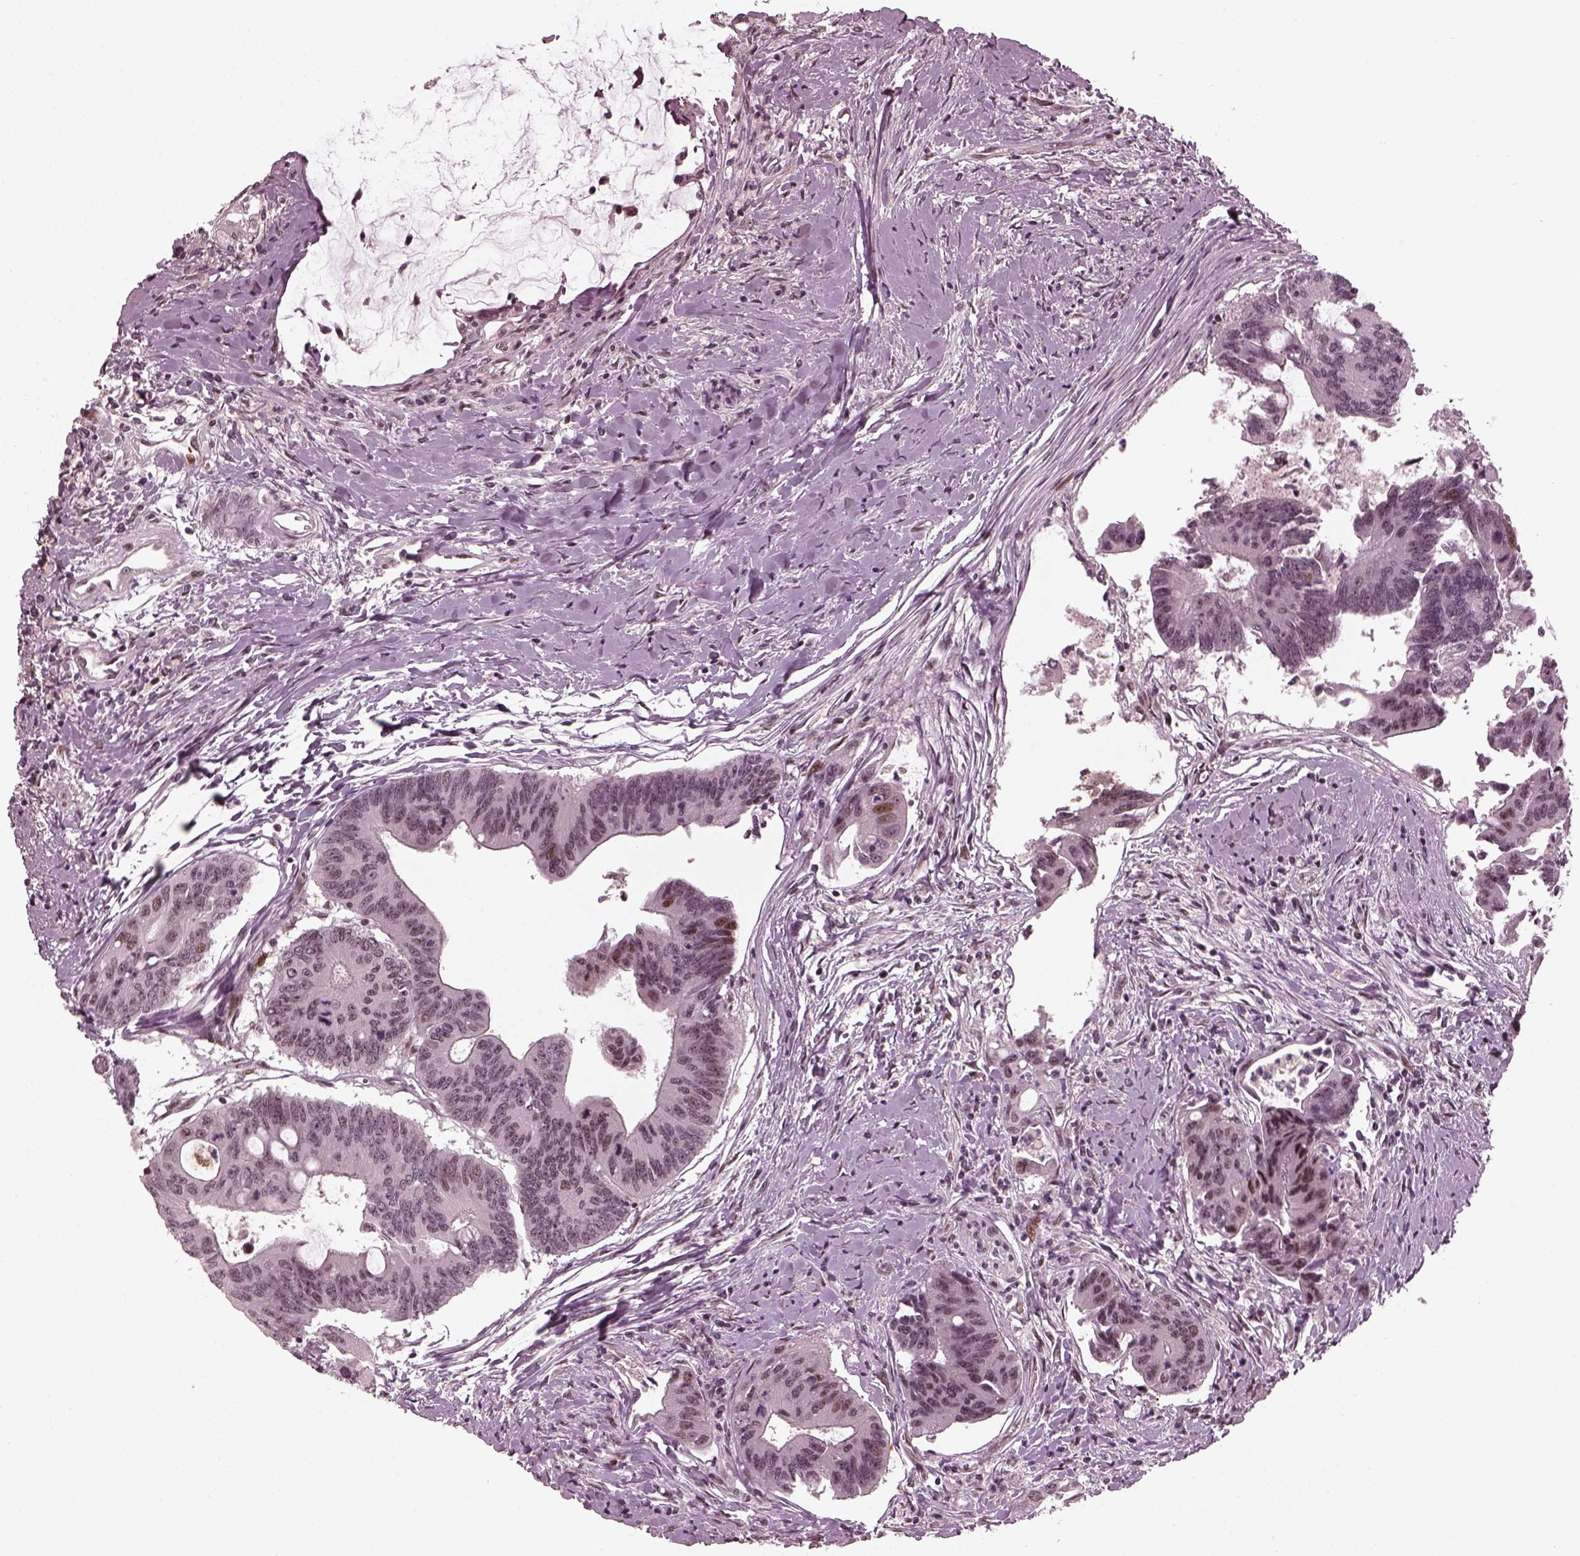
{"staining": {"intensity": "weak", "quantity": "<25%", "location": "nuclear"}, "tissue": "colorectal cancer", "cell_type": "Tumor cells", "image_type": "cancer", "snomed": [{"axis": "morphology", "description": "Adenocarcinoma, NOS"}, {"axis": "topography", "description": "Rectum"}], "caption": "This is an immunohistochemistry photomicrograph of adenocarcinoma (colorectal). There is no staining in tumor cells.", "gene": "TRIB3", "patient": {"sex": "male", "age": 59}}